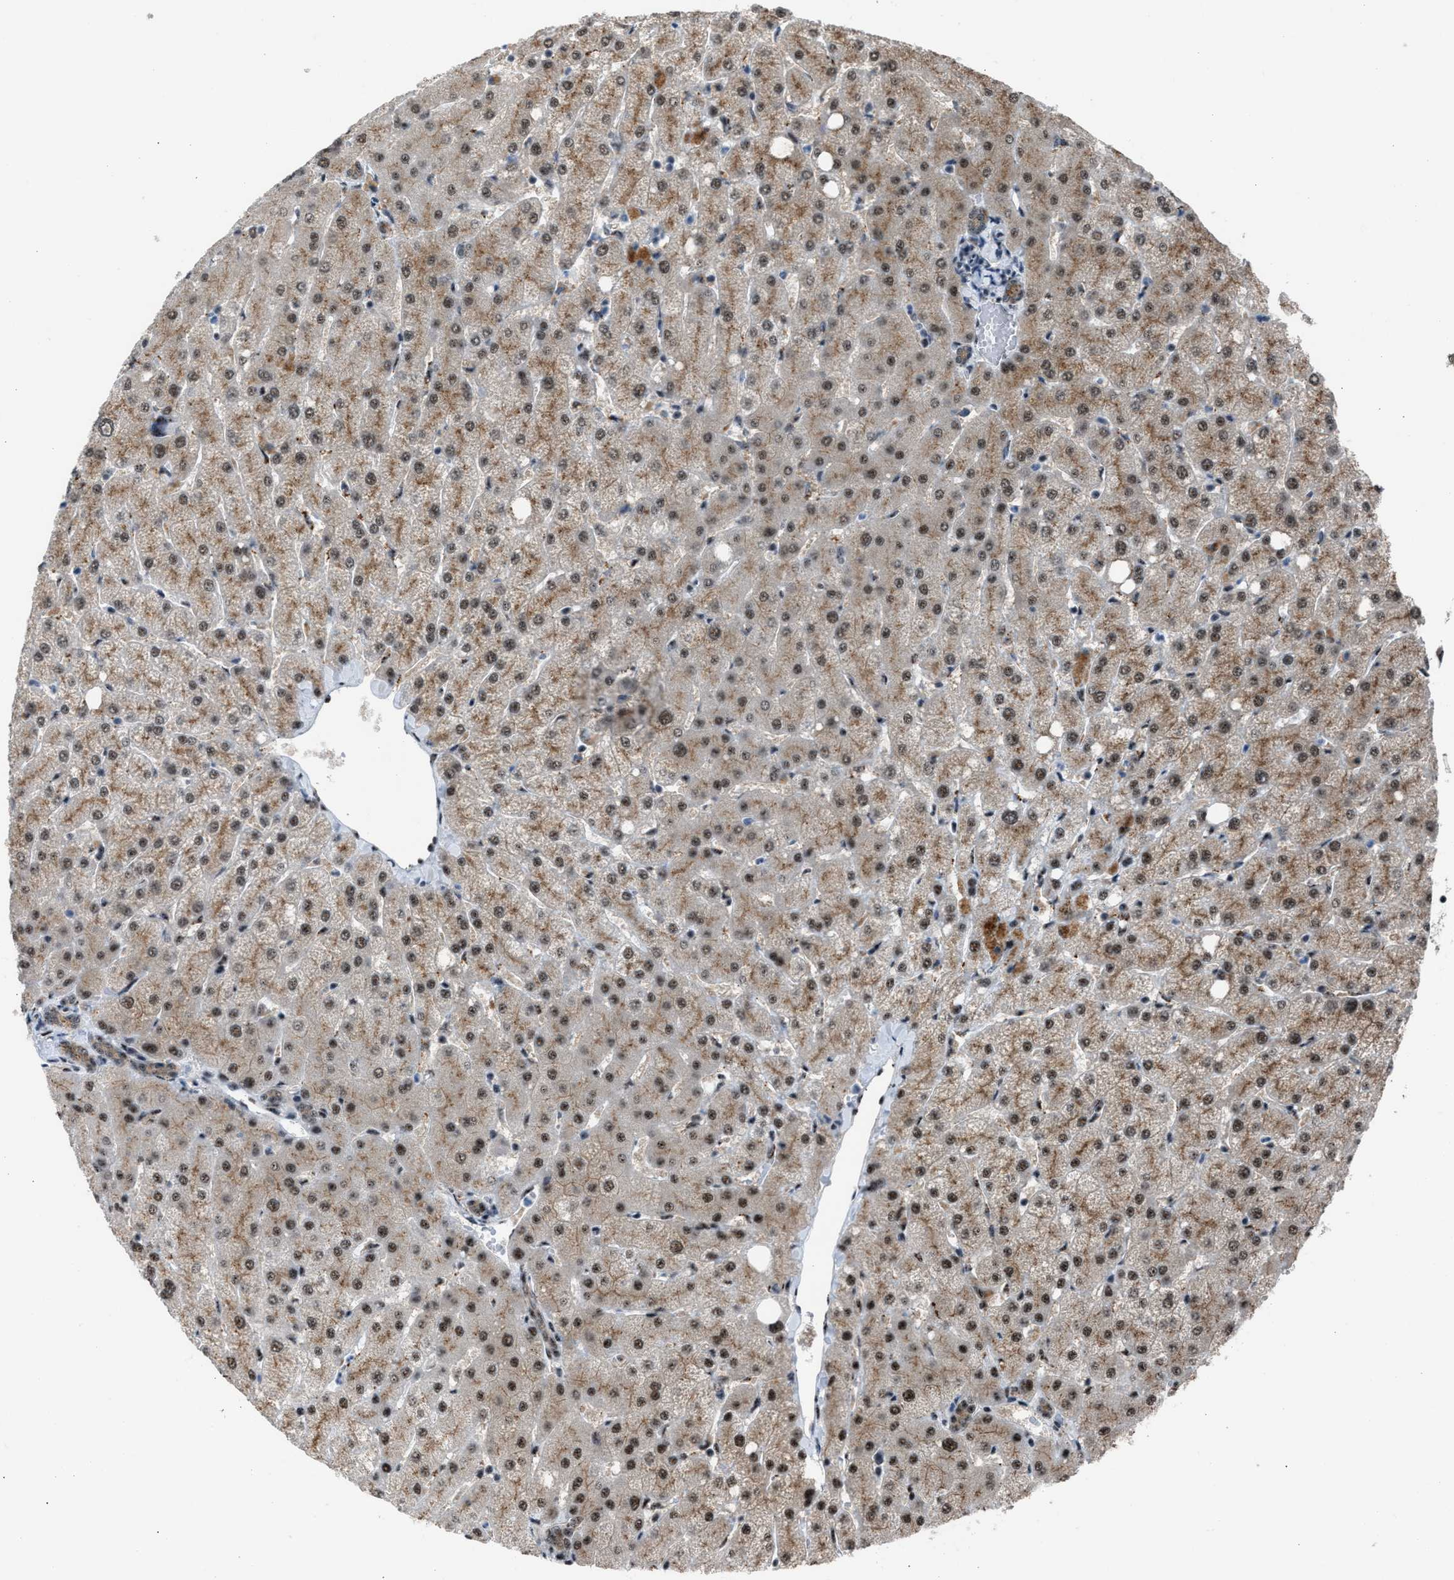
{"staining": {"intensity": "moderate", "quantity": ">75%", "location": "cytoplasmic/membranous,nuclear"}, "tissue": "liver", "cell_type": "Cholangiocytes", "image_type": "normal", "snomed": [{"axis": "morphology", "description": "Normal tissue, NOS"}, {"axis": "topography", "description": "Liver"}], "caption": "The immunohistochemical stain highlights moderate cytoplasmic/membranous,nuclear staining in cholangiocytes of normal liver.", "gene": "CENPP", "patient": {"sex": "female", "age": 54}}